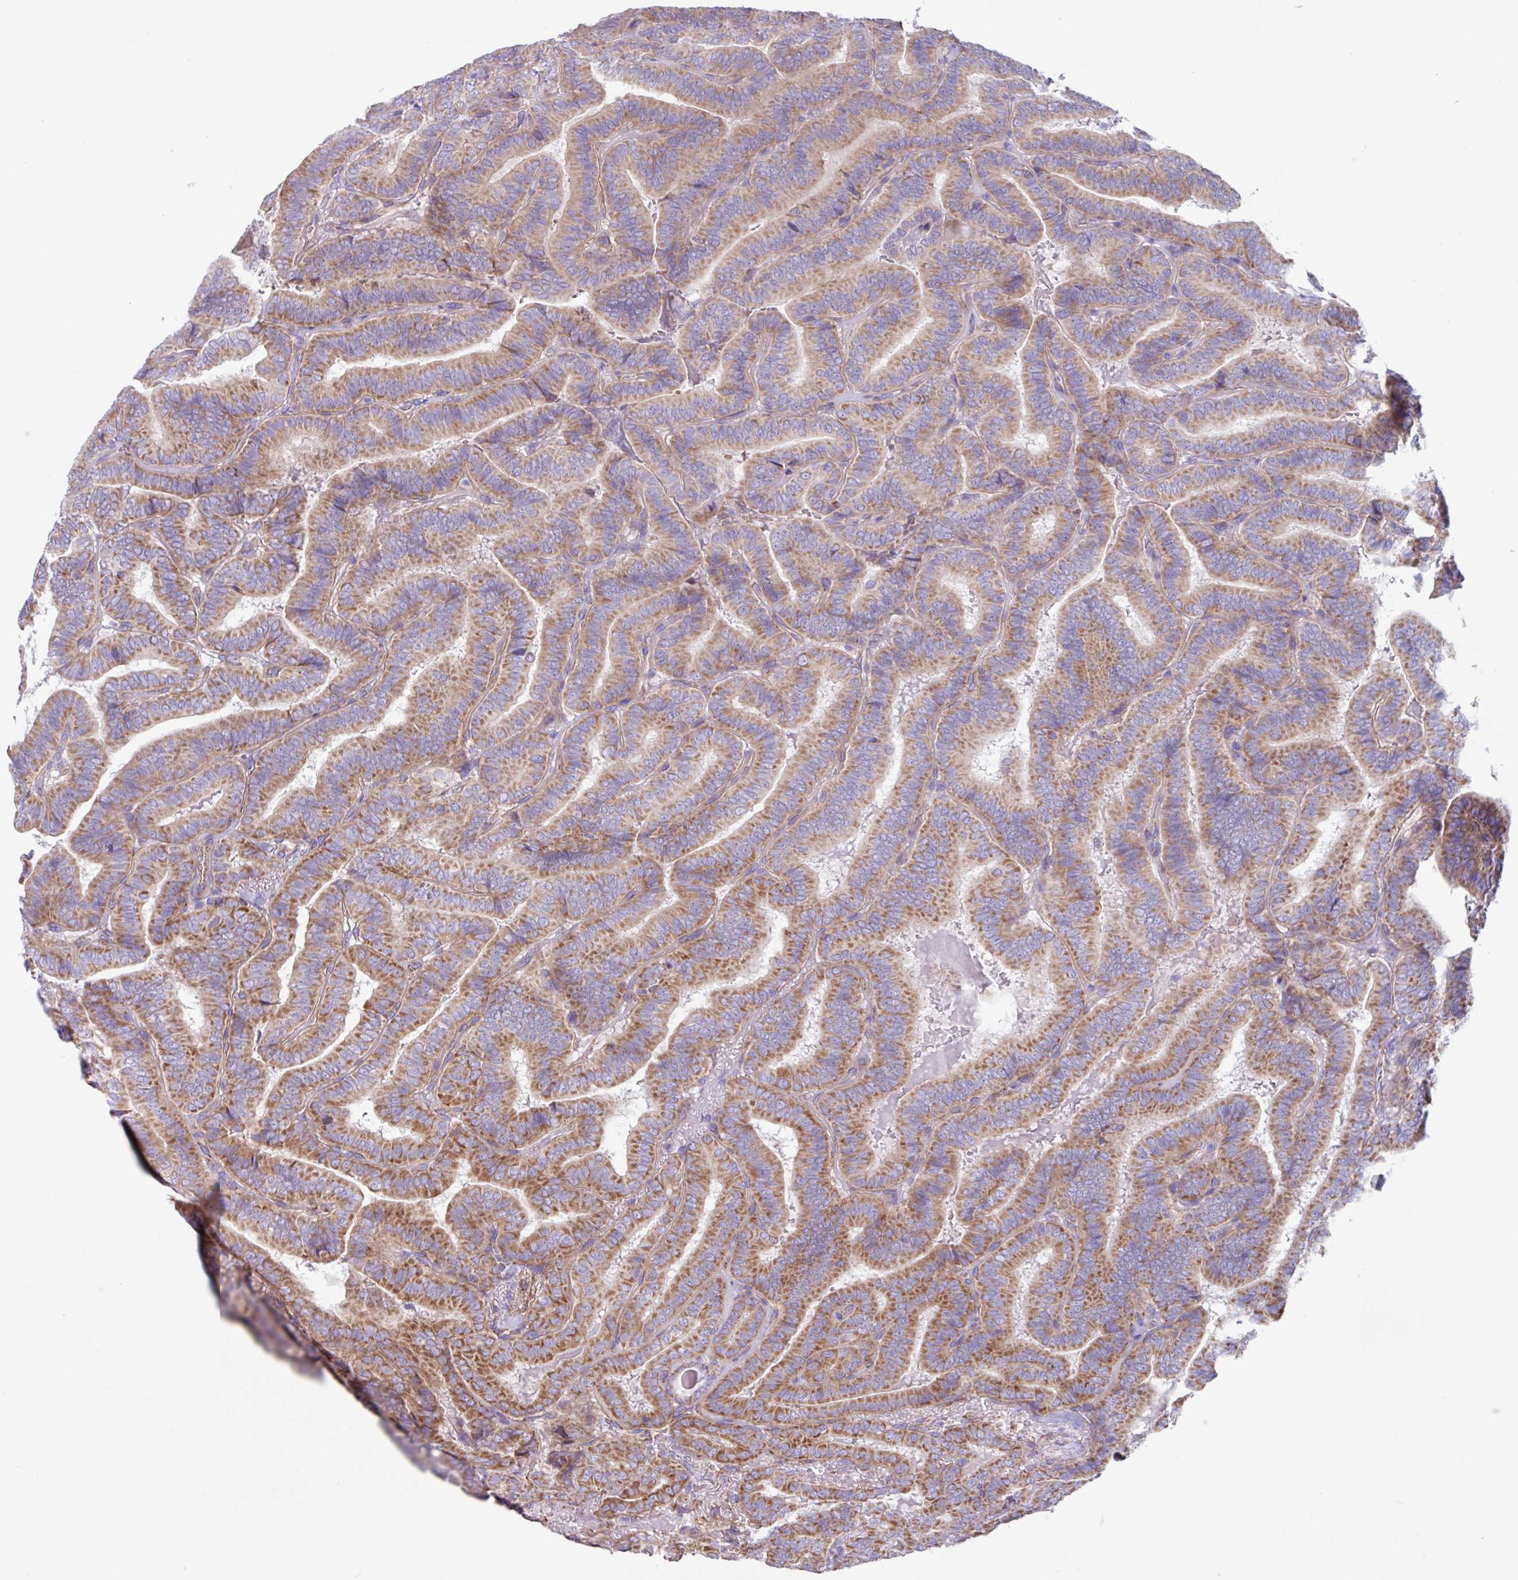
{"staining": {"intensity": "moderate", "quantity": ">75%", "location": "cytoplasmic/membranous"}, "tissue": "thyroid cancer", "cell_type": "Tumor cells", "image_type": "cancer", "snomed": [{"axis": "morphology", "description": "Papillary adenocarcinoma, NOS"}, {"axis": "topography", "description": "Thyroid gland"}], "caption": "About >75% of tumor cells in thyroid cancer (papillary adenocarcinoma) reveal moderate cytoplasmic/membranous protein staining as visualized by brown immunohistochemical staining.", "gene": "OTULIN", "patient": {"sex": "male", "age": 61}}